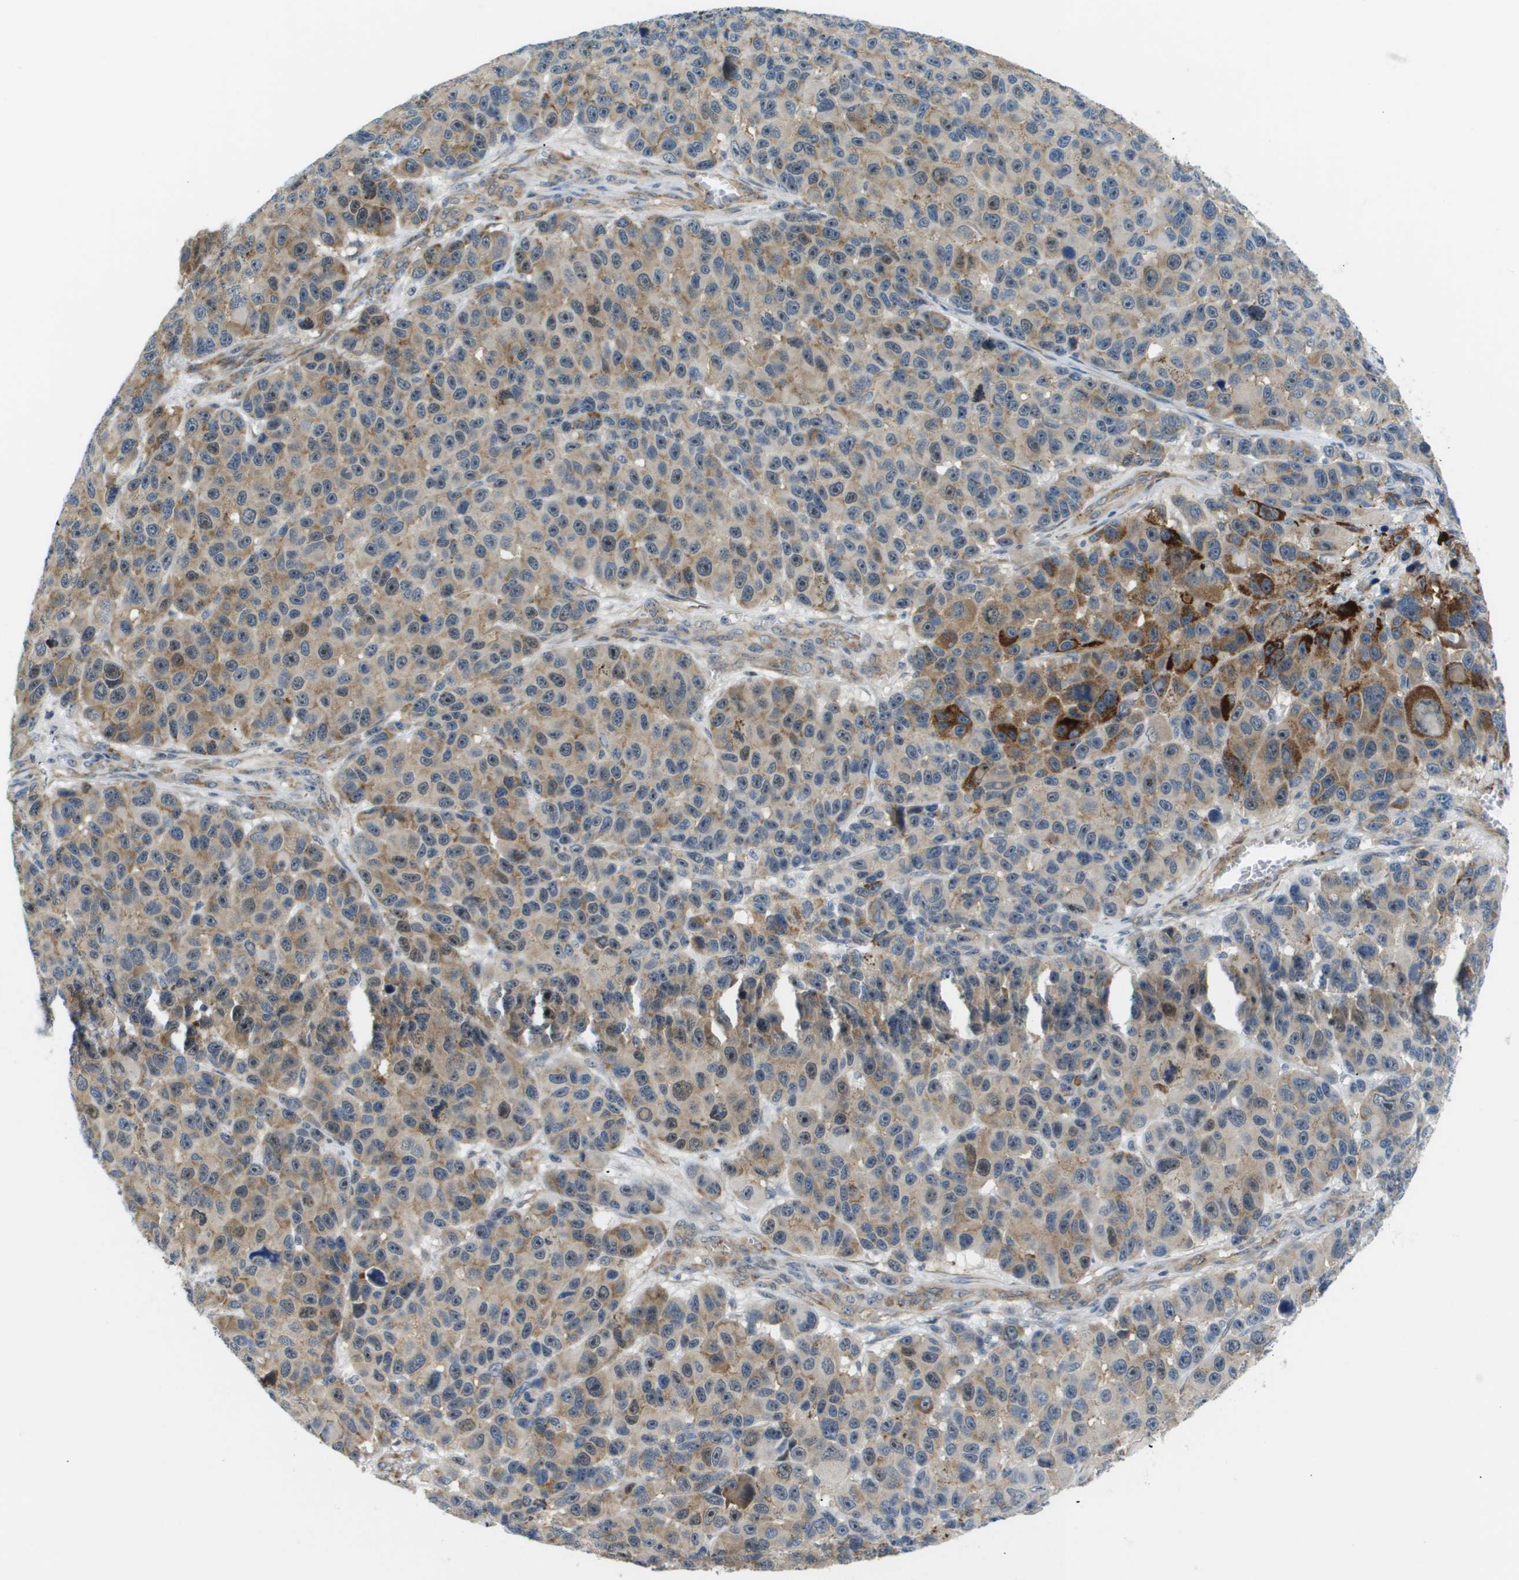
{"staining": {"intensity": "moderate", "quantity": "25%-75%", "location": "cytoplasmic/membranous"}, "tissue": "melanoma", "cell_type": "Tumor cells", "image_type": "cancer", "snomed": [{"axis": "morphology", "description": "Malignant melanoma, NOS"}, {"axis": "topography", "description": "Skin"}], "caption": "Immunohistochemistry of human malignant melanoma exhibits medium levels of moderate cytoplasmic/membranous expression in approximately 25%-75% of tumor cells.", "gene": "OTUD5", "patient": {"sex": "male", "age": 53}}